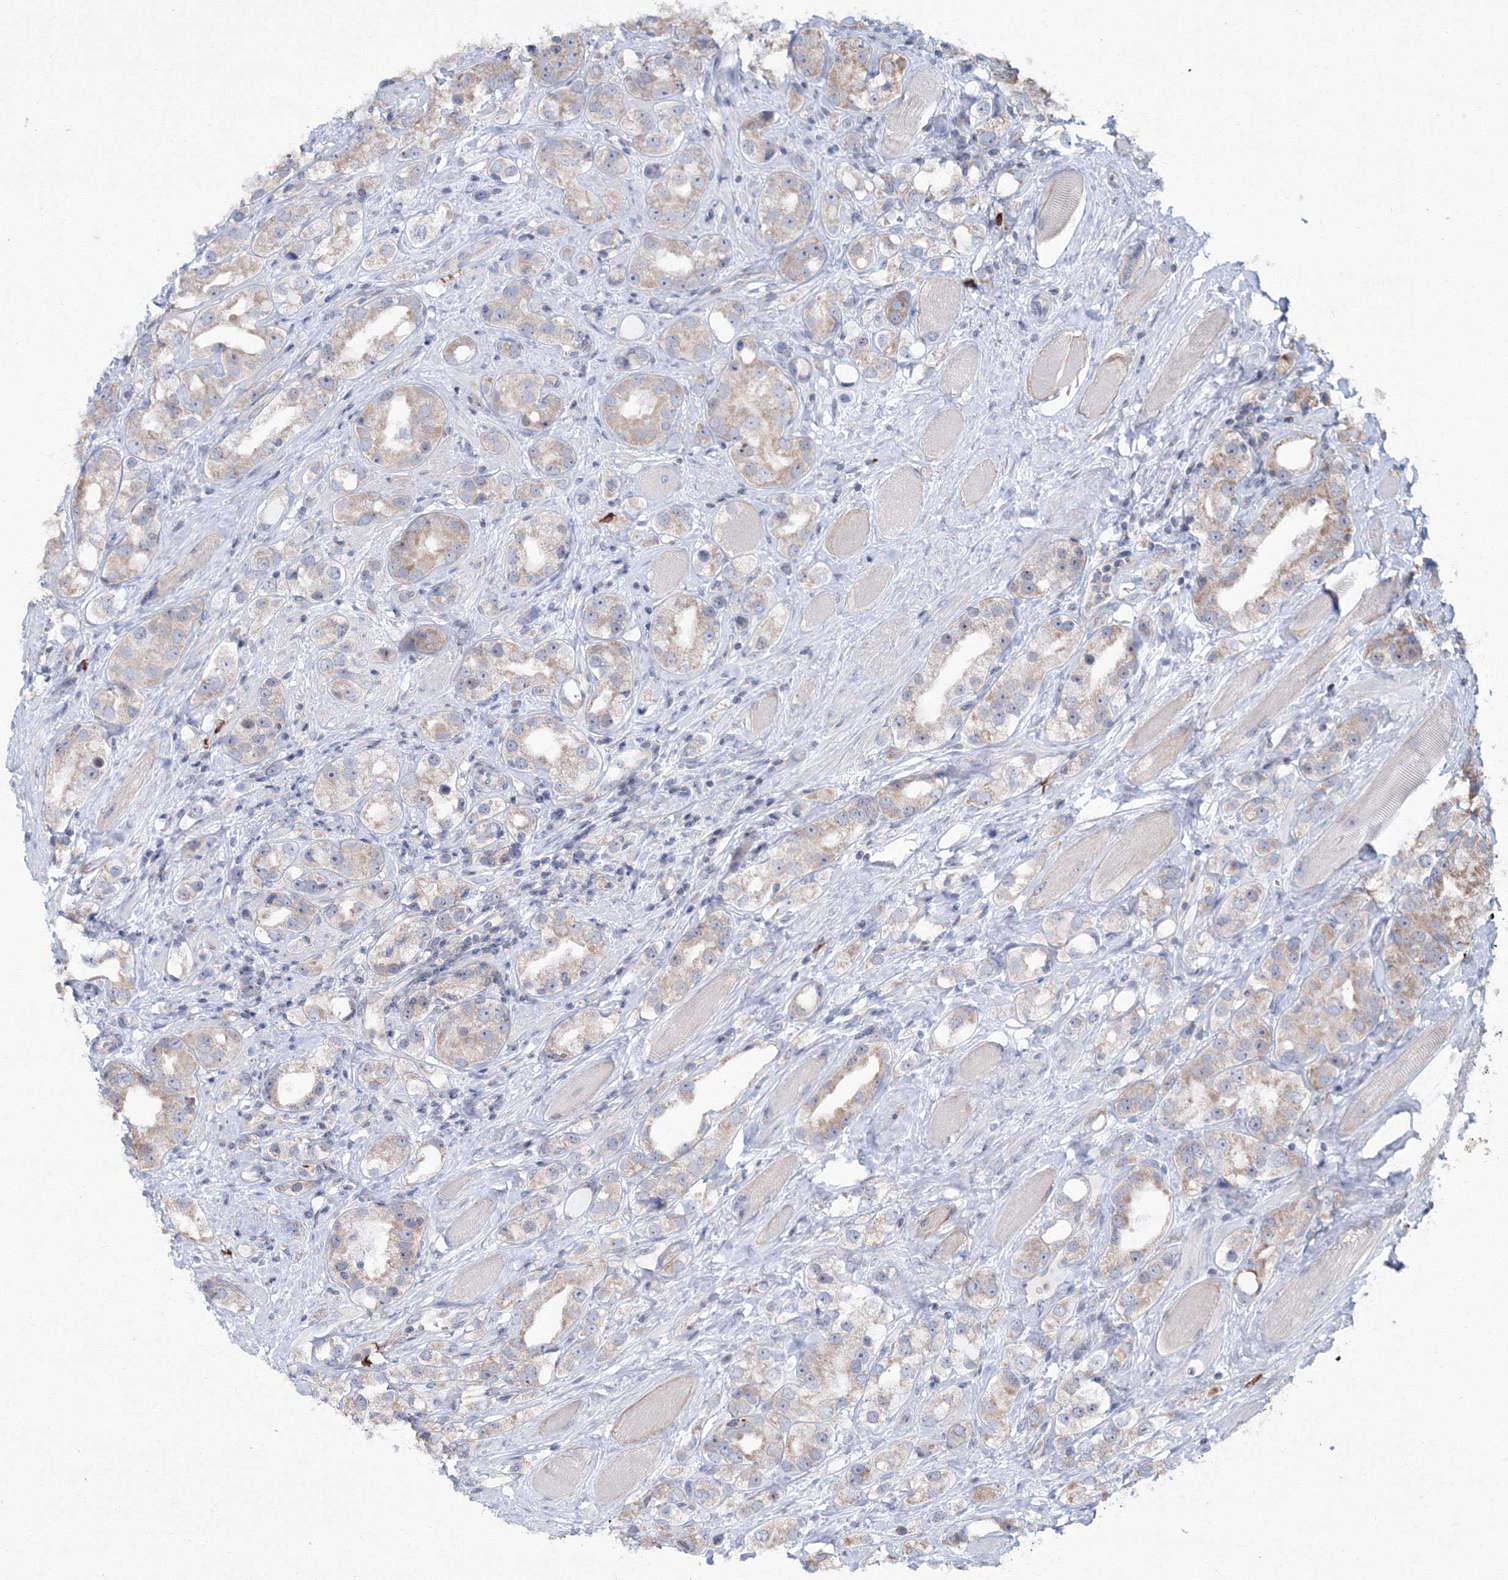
{"staining": {"intensity": "weak", "quantity": "<25%", "location": "cytoplasmic/membranous"}, "tissue": "prostate cancer", "cell_type": "Tumor cells", "image_type": "cancer", "snomed": [{"axis": "morphology", "description": "Adenocarcinoma, NOS"}, {"axis": "topography", "description": "Prostate"}], "caption": "This is an immunohistochemistry (IHC) image of prostate cancer. There is no expression in tumor cells.", "gene": "MKRN2", "patient": {"sex": "male", "age": 79}}